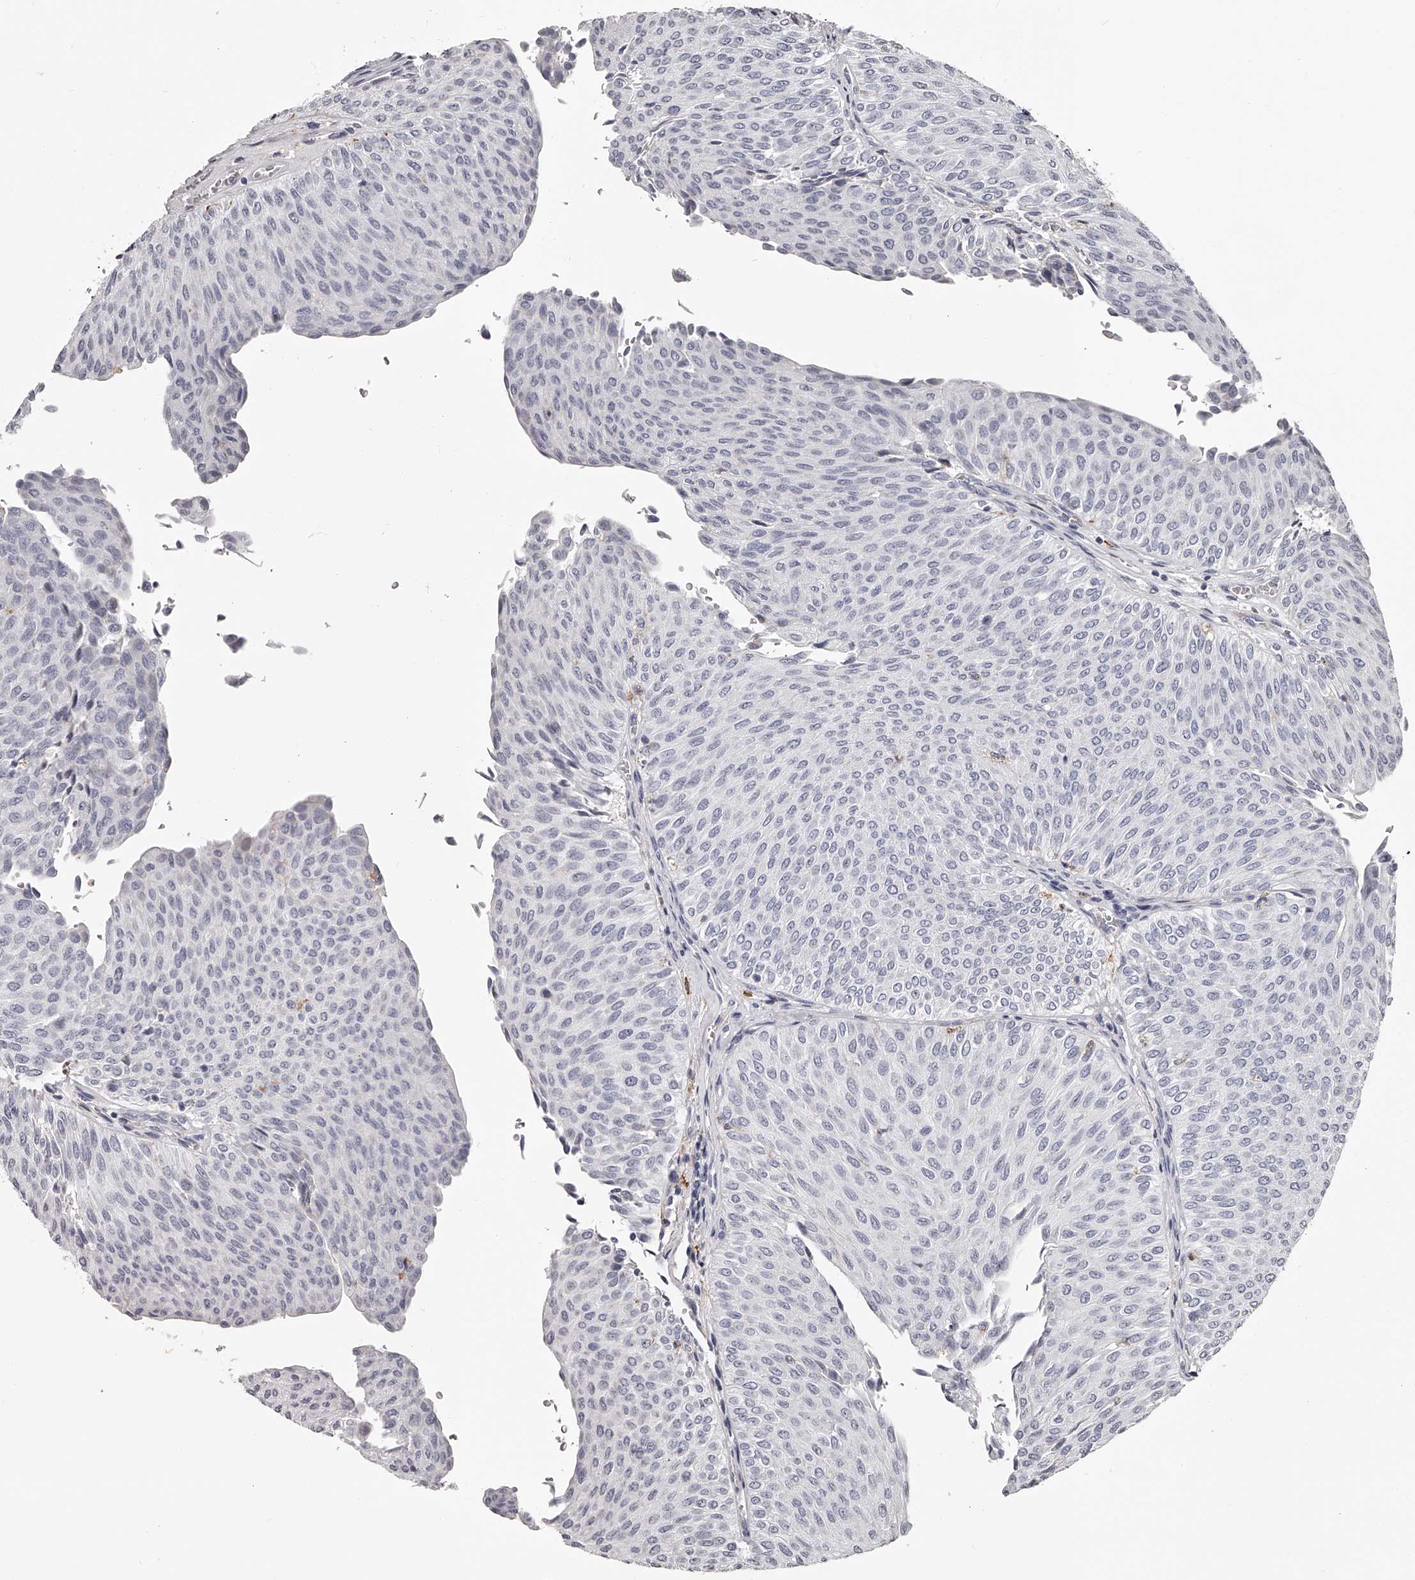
{"staining": {"intensity": "negative", "quantity": "none", "location": "none"}, "tissue": "urothelial cancer", "cell_type": "Tumor cells", "image_type": "cancer", "snomed": [{"axis": "morphology", "description": "Urothelial carcinoma, Low grade"}, {"axis": "topography", "description": "Urinary bladder"}], "caption": "Immunohistochemistry of urothelial carcinoma (low-grade) reveals no expression in tumor cells.", "gene": "PACSIN1", "patient": {"sex": "male", "age": 78}}